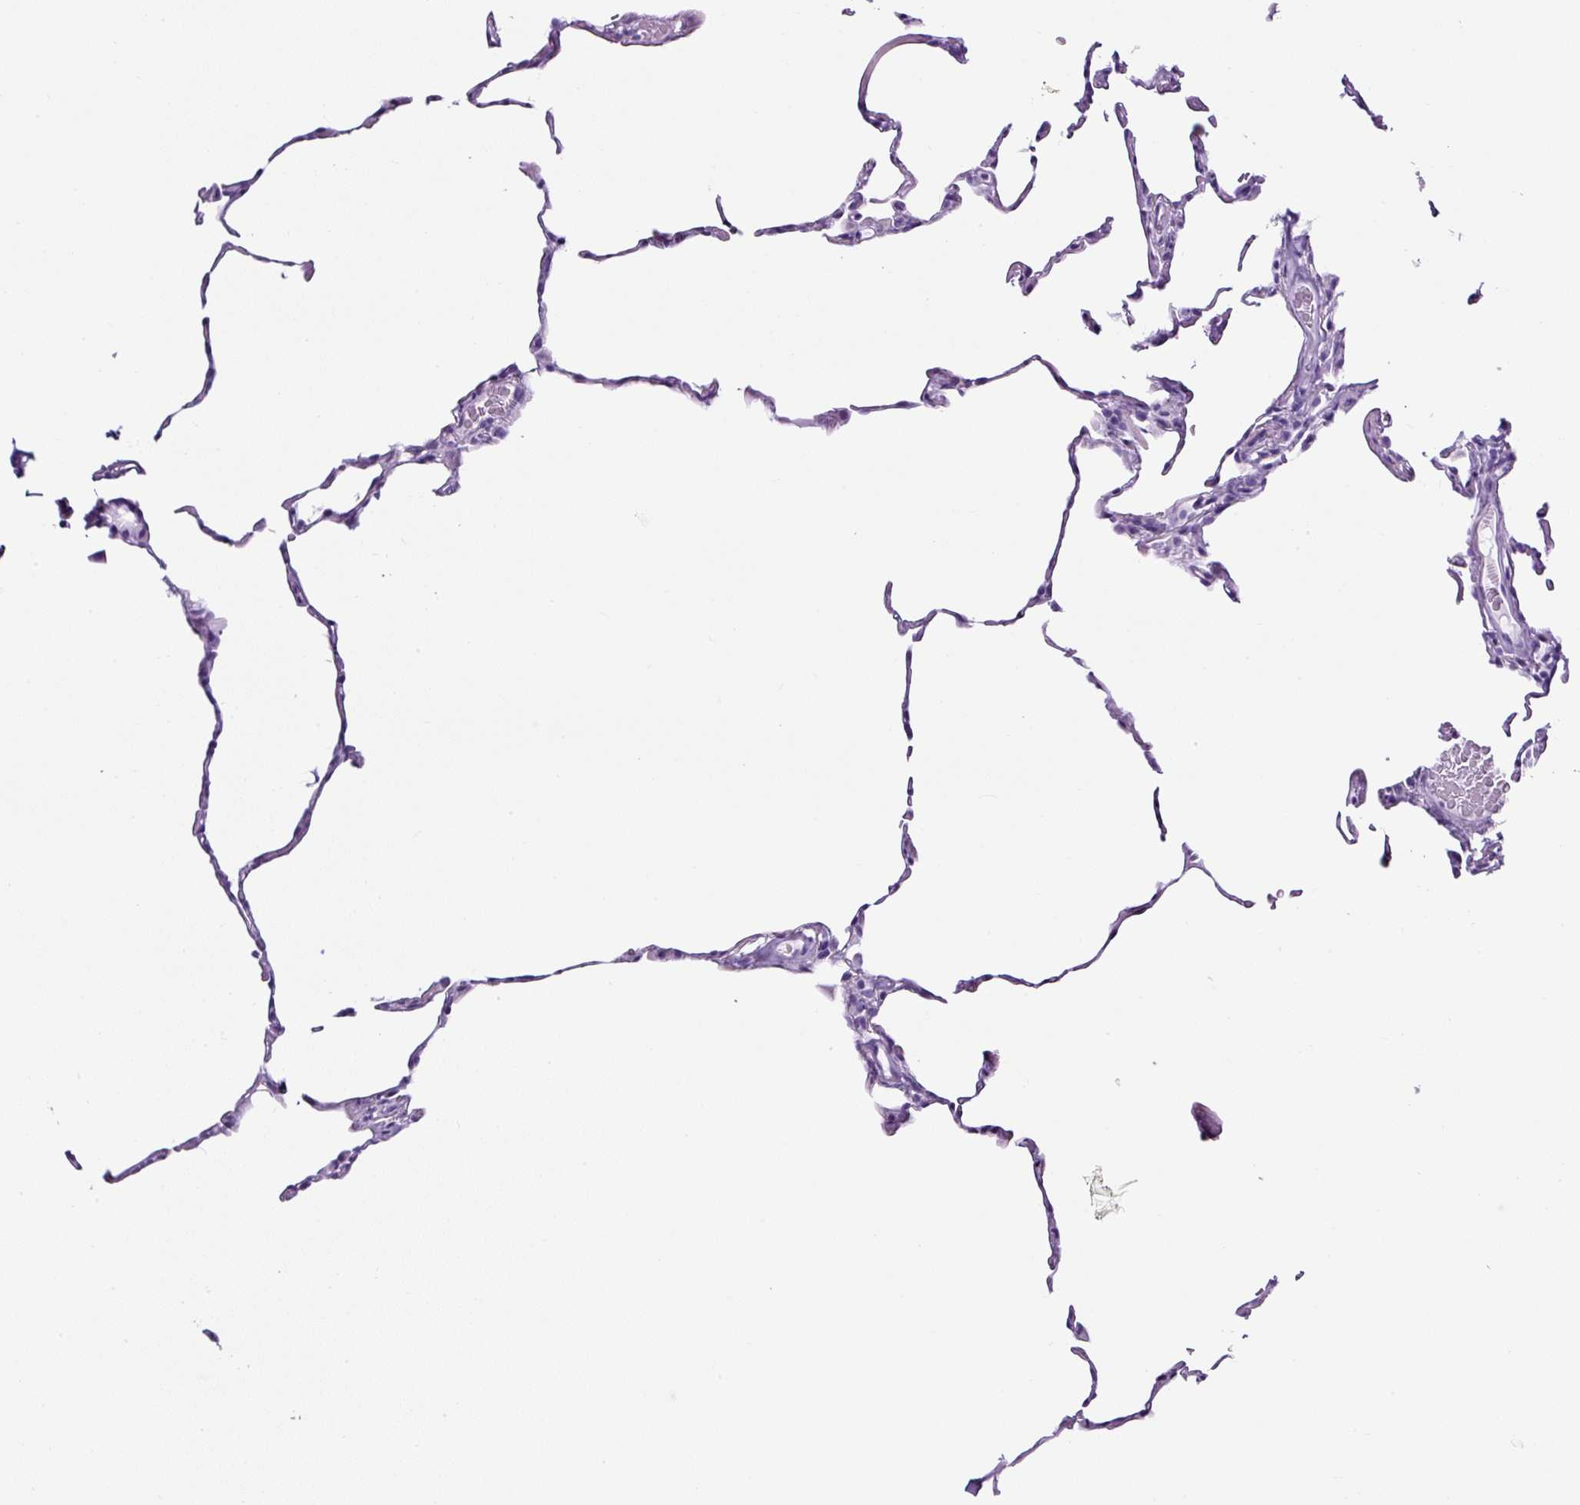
{"staining": {"intensity": "negative", "quantity": "none", "location": "none"}, "tissue": "lung", "cell_type": "Alveolar cells", "image_type": "normal", "snomed": [{"axis": "morphology", "description": "Normal tissue, NOS"}, {"axis": "topography", "description": "Lung"}], "caption": "Immunohistochemistry image of normal lung stained for a protein (brown), which shows no staining in alveolar cells. The staining is performed using DAB brown chromogen with nuclei counter-stained in using hematoxylin.", "gene": "TMEM200B", "patient": {"sex": "female", "age": 57}}